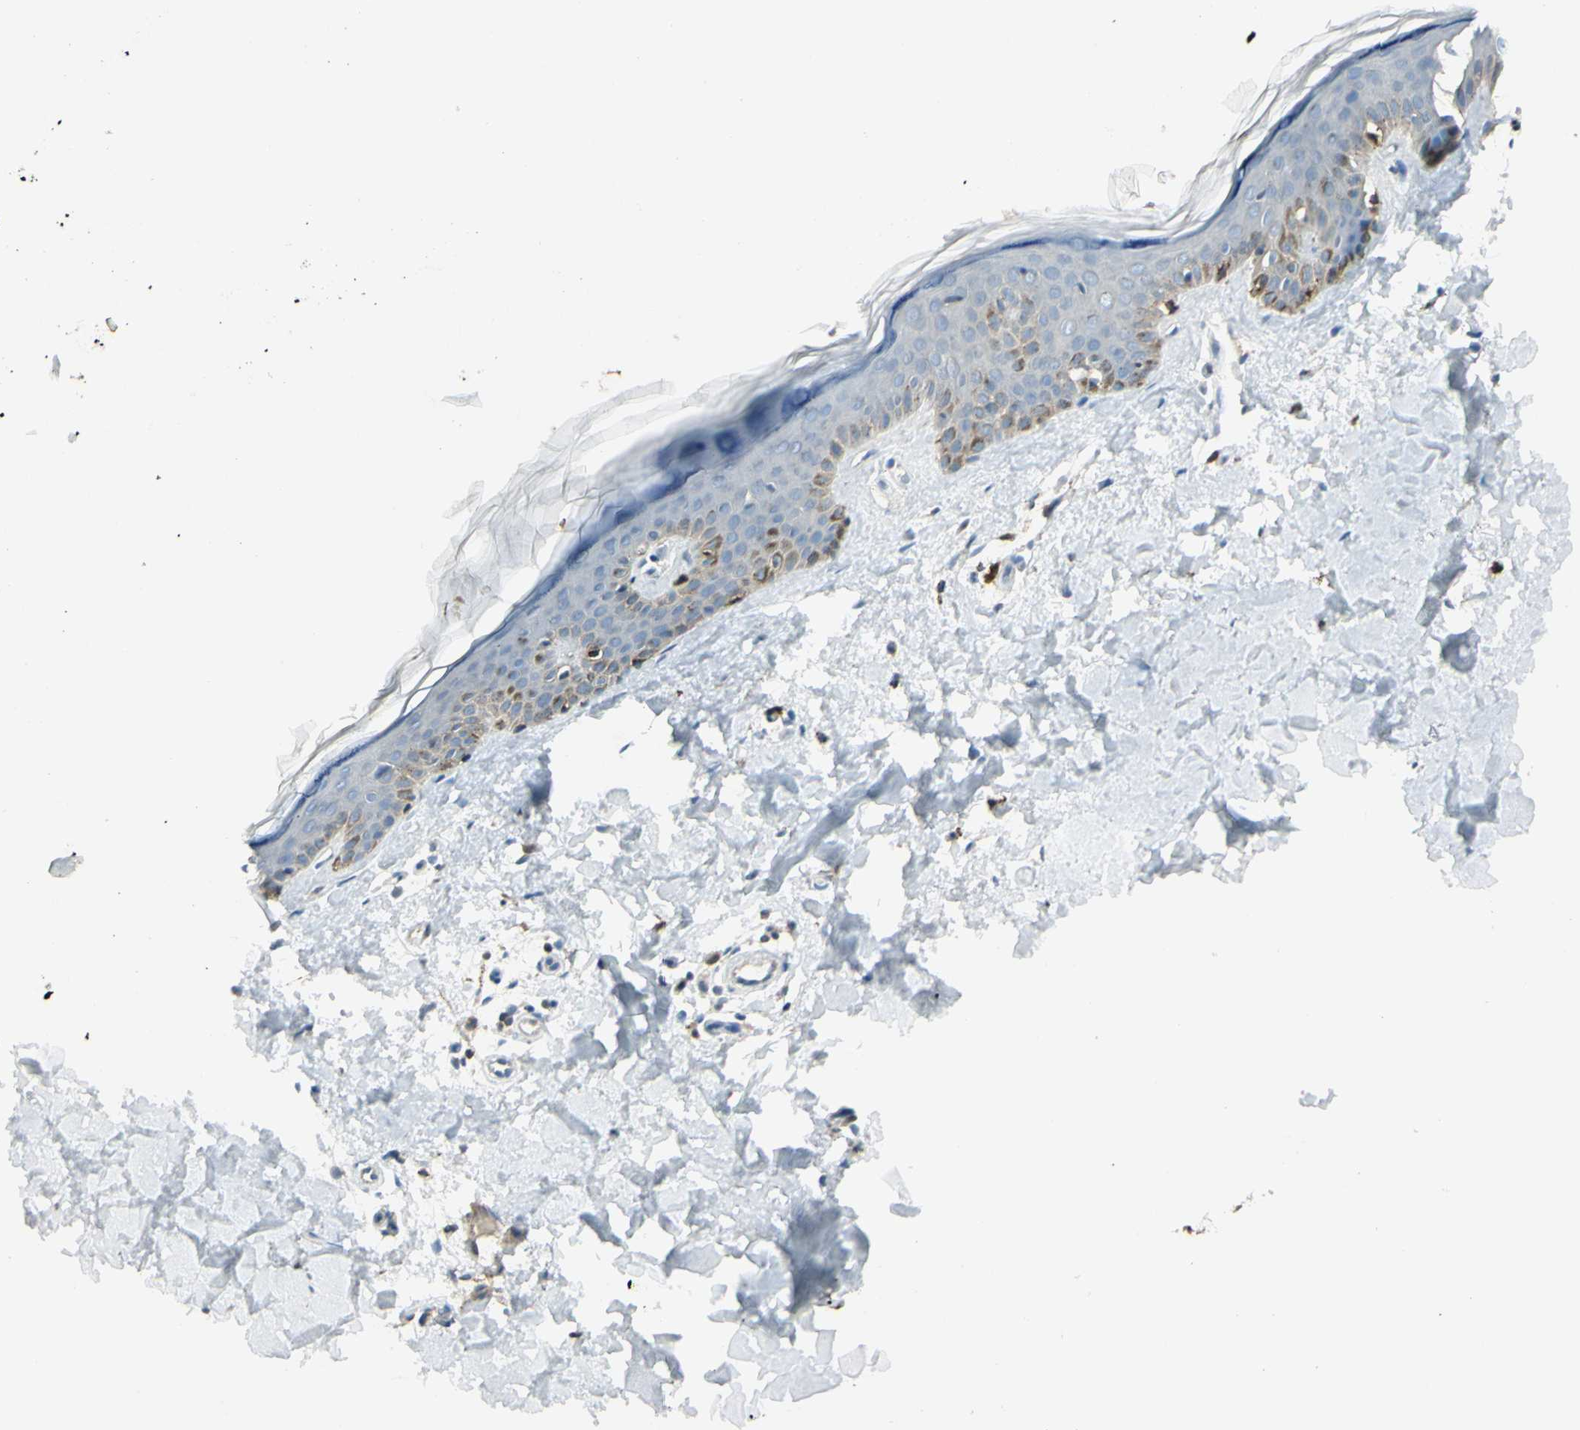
{"staining": {"intensity": "negative", "quantity": "none", "location": "none"}, "tissue": "skin", "cell_type": "Fibroblasts", "image_type": "normal", "snomed": [{"axis": "morphology", "description": "Normal tissue, NOS"}, {"axis": "topography", "description": "Skin"}], "caption": "This is a histopathology image of IHC staining of benign skin, which shows no expression in fibroblasts.", "gene": "CYRIB", "patient": {"sex": "male", "age": 67}}